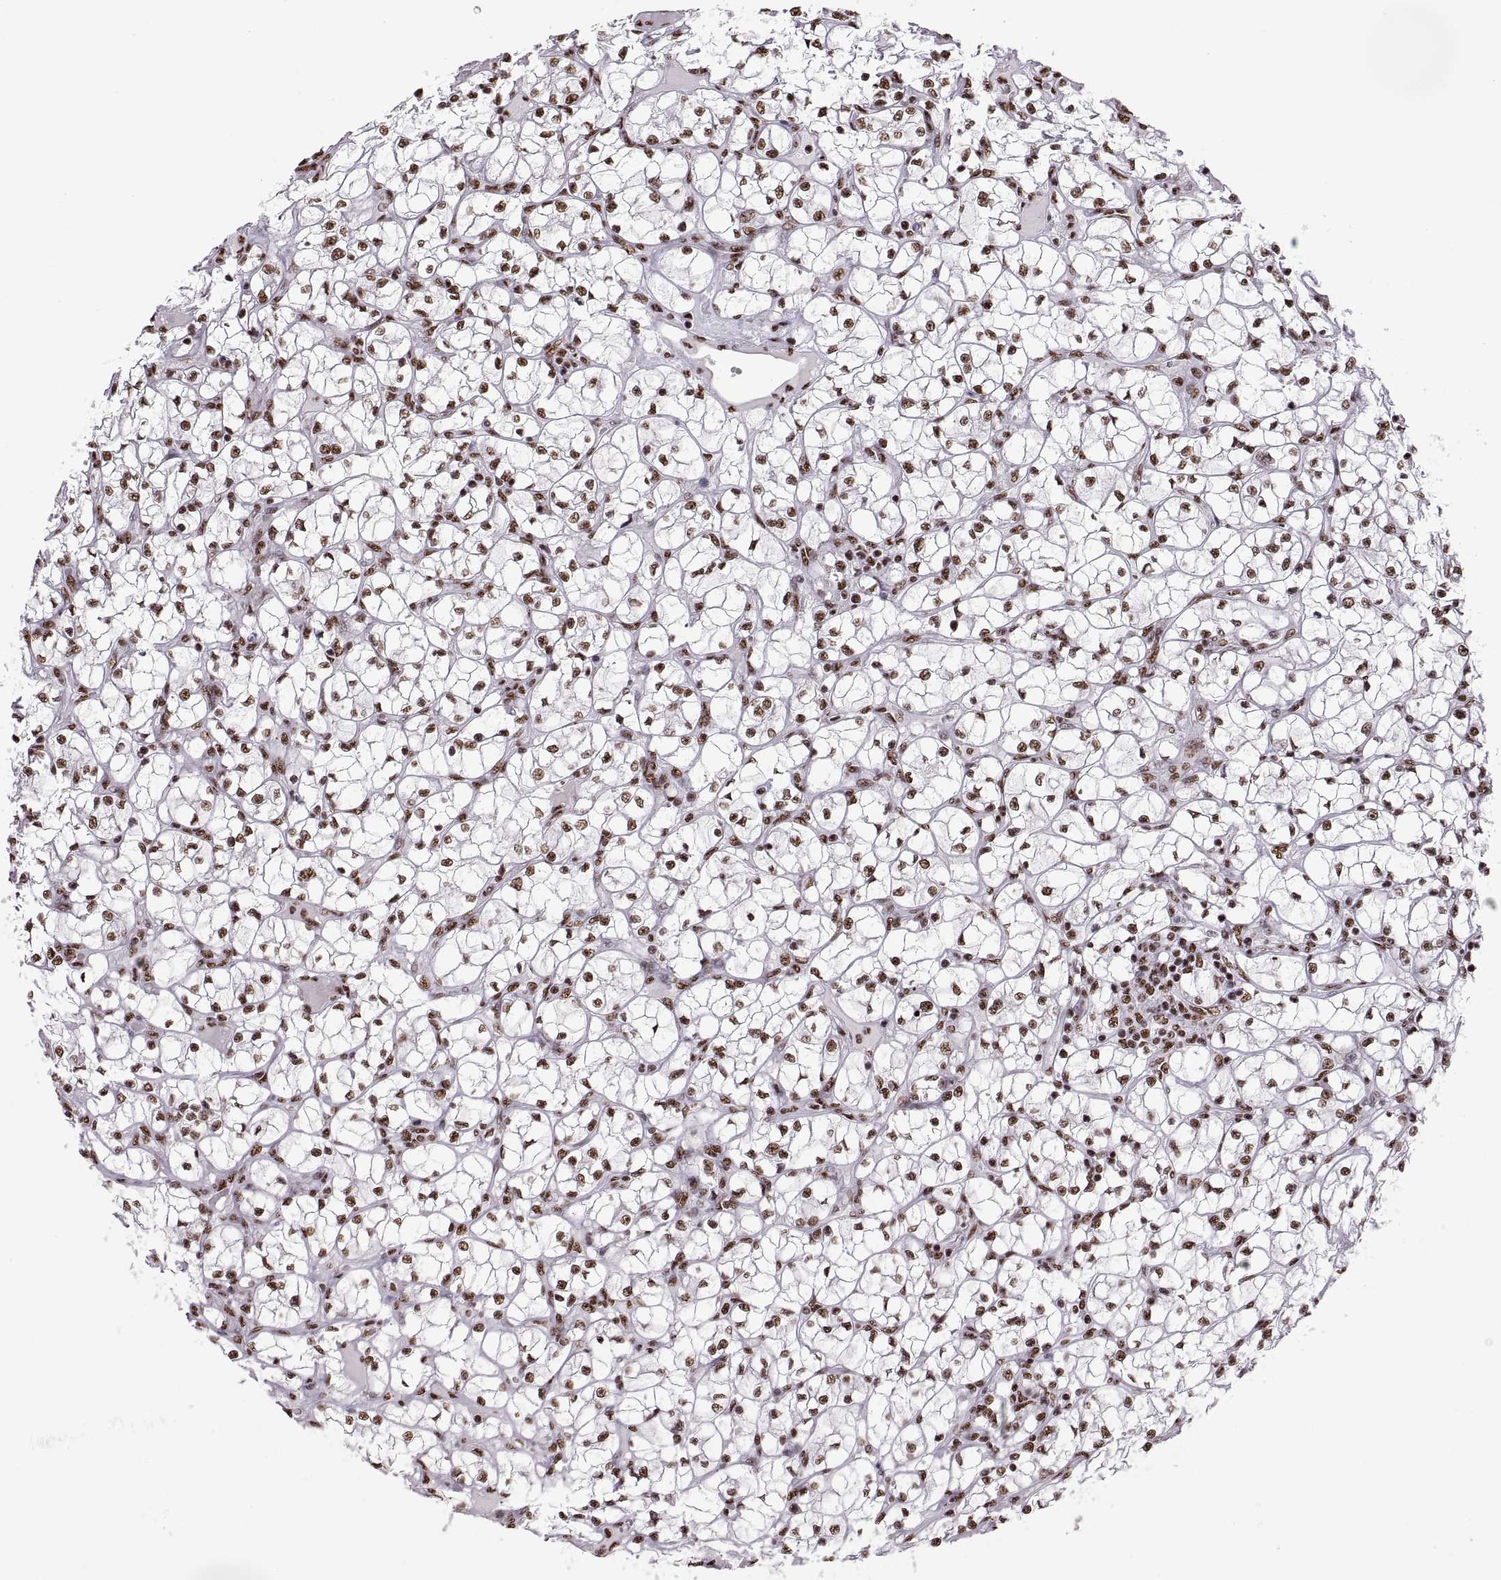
{"staining": {"intensity": "strong", "quantity": "25%-75%", "location": "nuclear"}, "tissue": "renal cancer", "cell_type": "Tumor cells", "image_type": "cancer", "snomed": [{"axis": "morphology", "description": "Adenocarcinoma, NOS"}, {"axis": "topography", "description": "Kidney"}], "caption": "Immunohistochemistry photomicrograph of neoplastic tissue: human renal adenocarcinoma stained using IHC exhibits high levels of strong protein expression localized specifically in the nuclear of tumor cells, appearing as a nuclear brown color.", "gene": "SNAI1", "patient": {"sex": "female", "age": 64}}